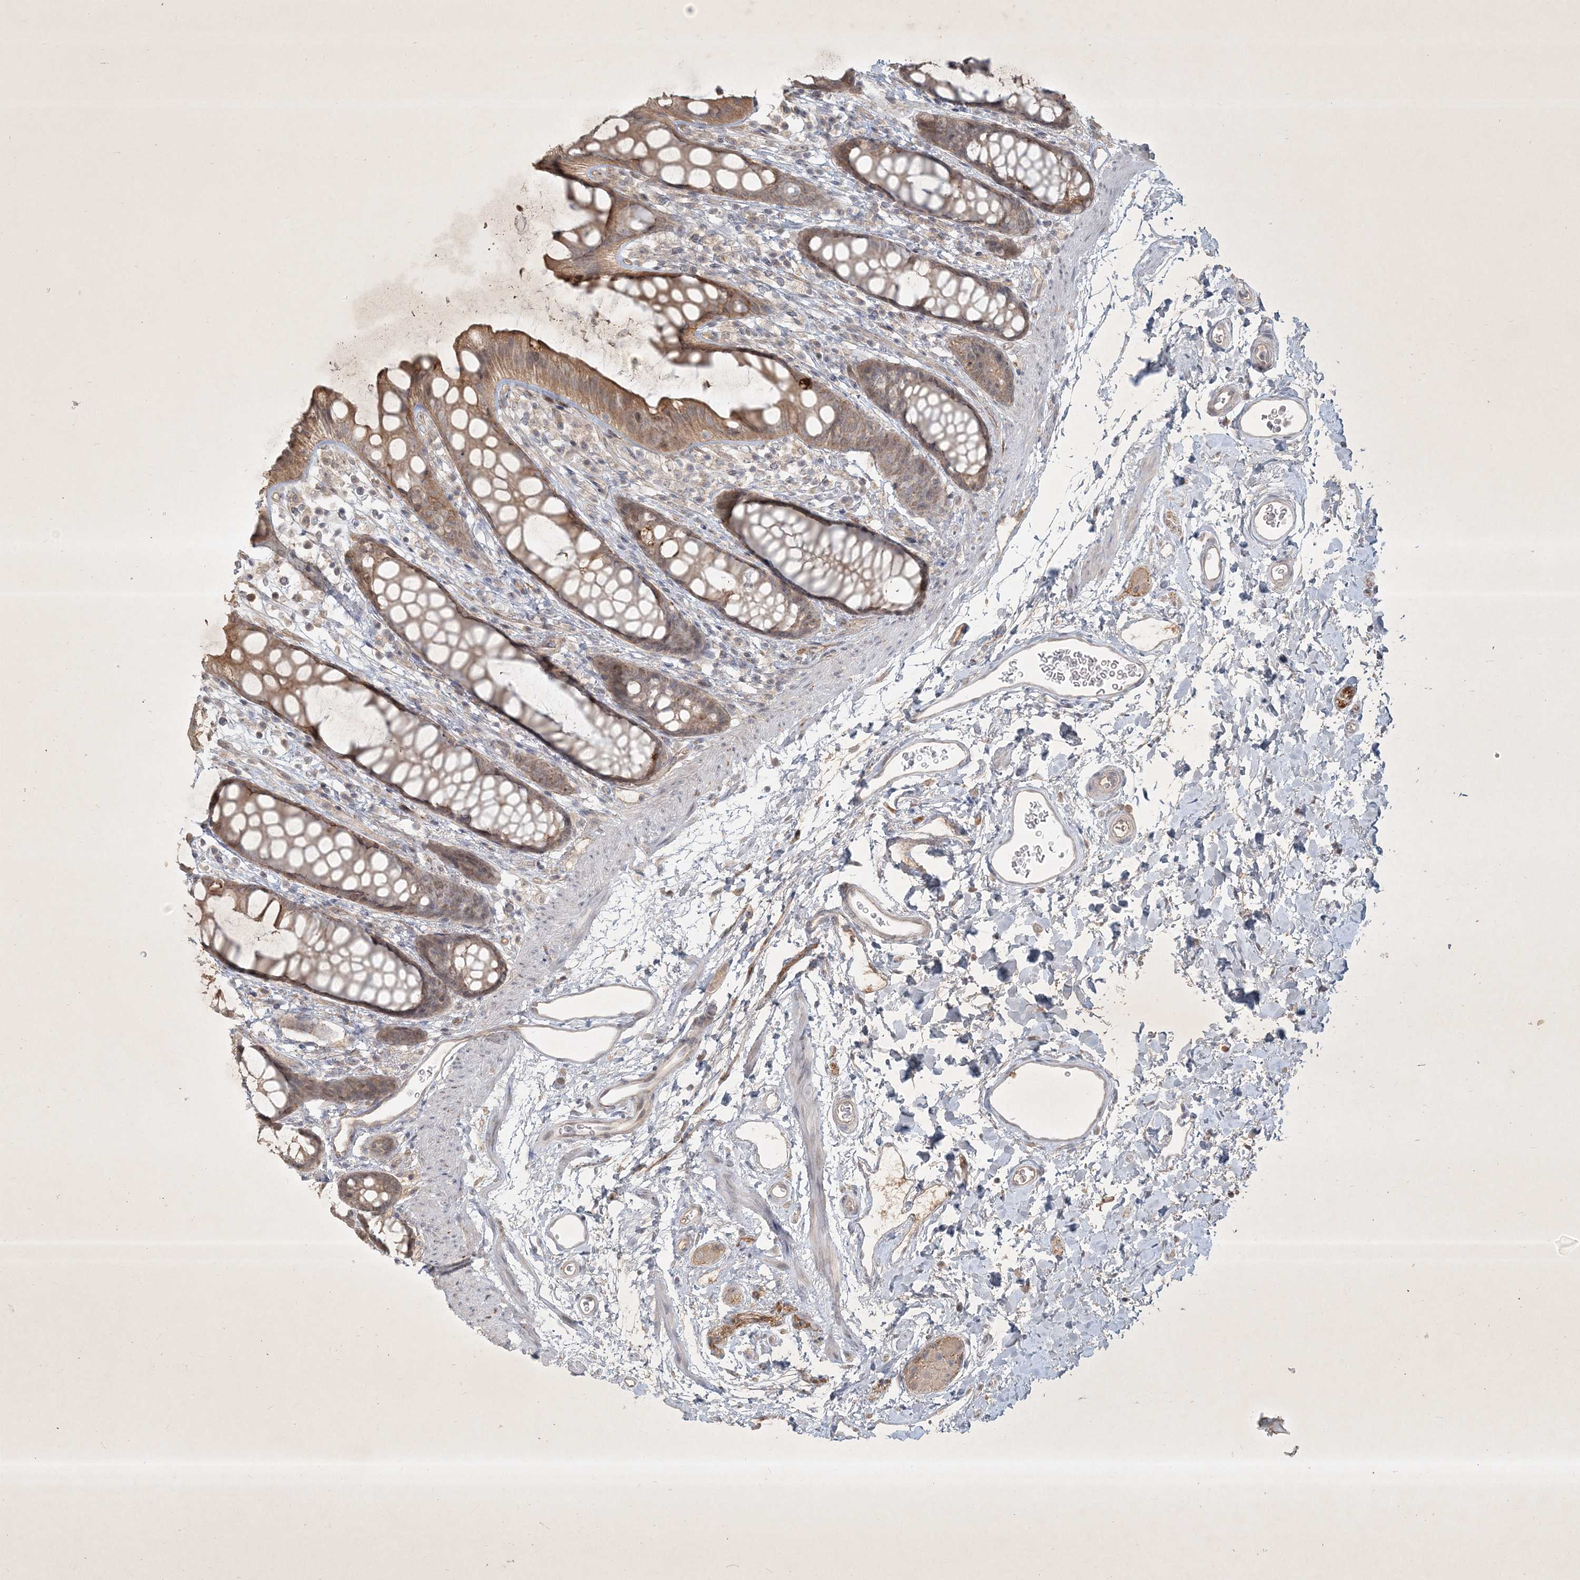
{"staining": {"intensity": "moderate", "quantity": ">75%", "location": "cytoplasmic/membranous"}, "tissue": "rectum", "cell_type": "Glandular cells", "image_type": "normal", "snomed": [{"axis": "morphology", "description": "Normal tissue, NOS"}, {"axis": "topography", "description": "Rectum"}], "caption": "The image exhibits staining of normal rectum, revealing moderate cytoplasmic/membranous protein expression (brown color) within glandular cells. The protein of interest is stained brown, and the nuclei are stained in blue (DAB IHC with brightfield microscopy, high magnification).", "gene": "BOD1L2", "patient": {"sex": "female", "age": 65}}